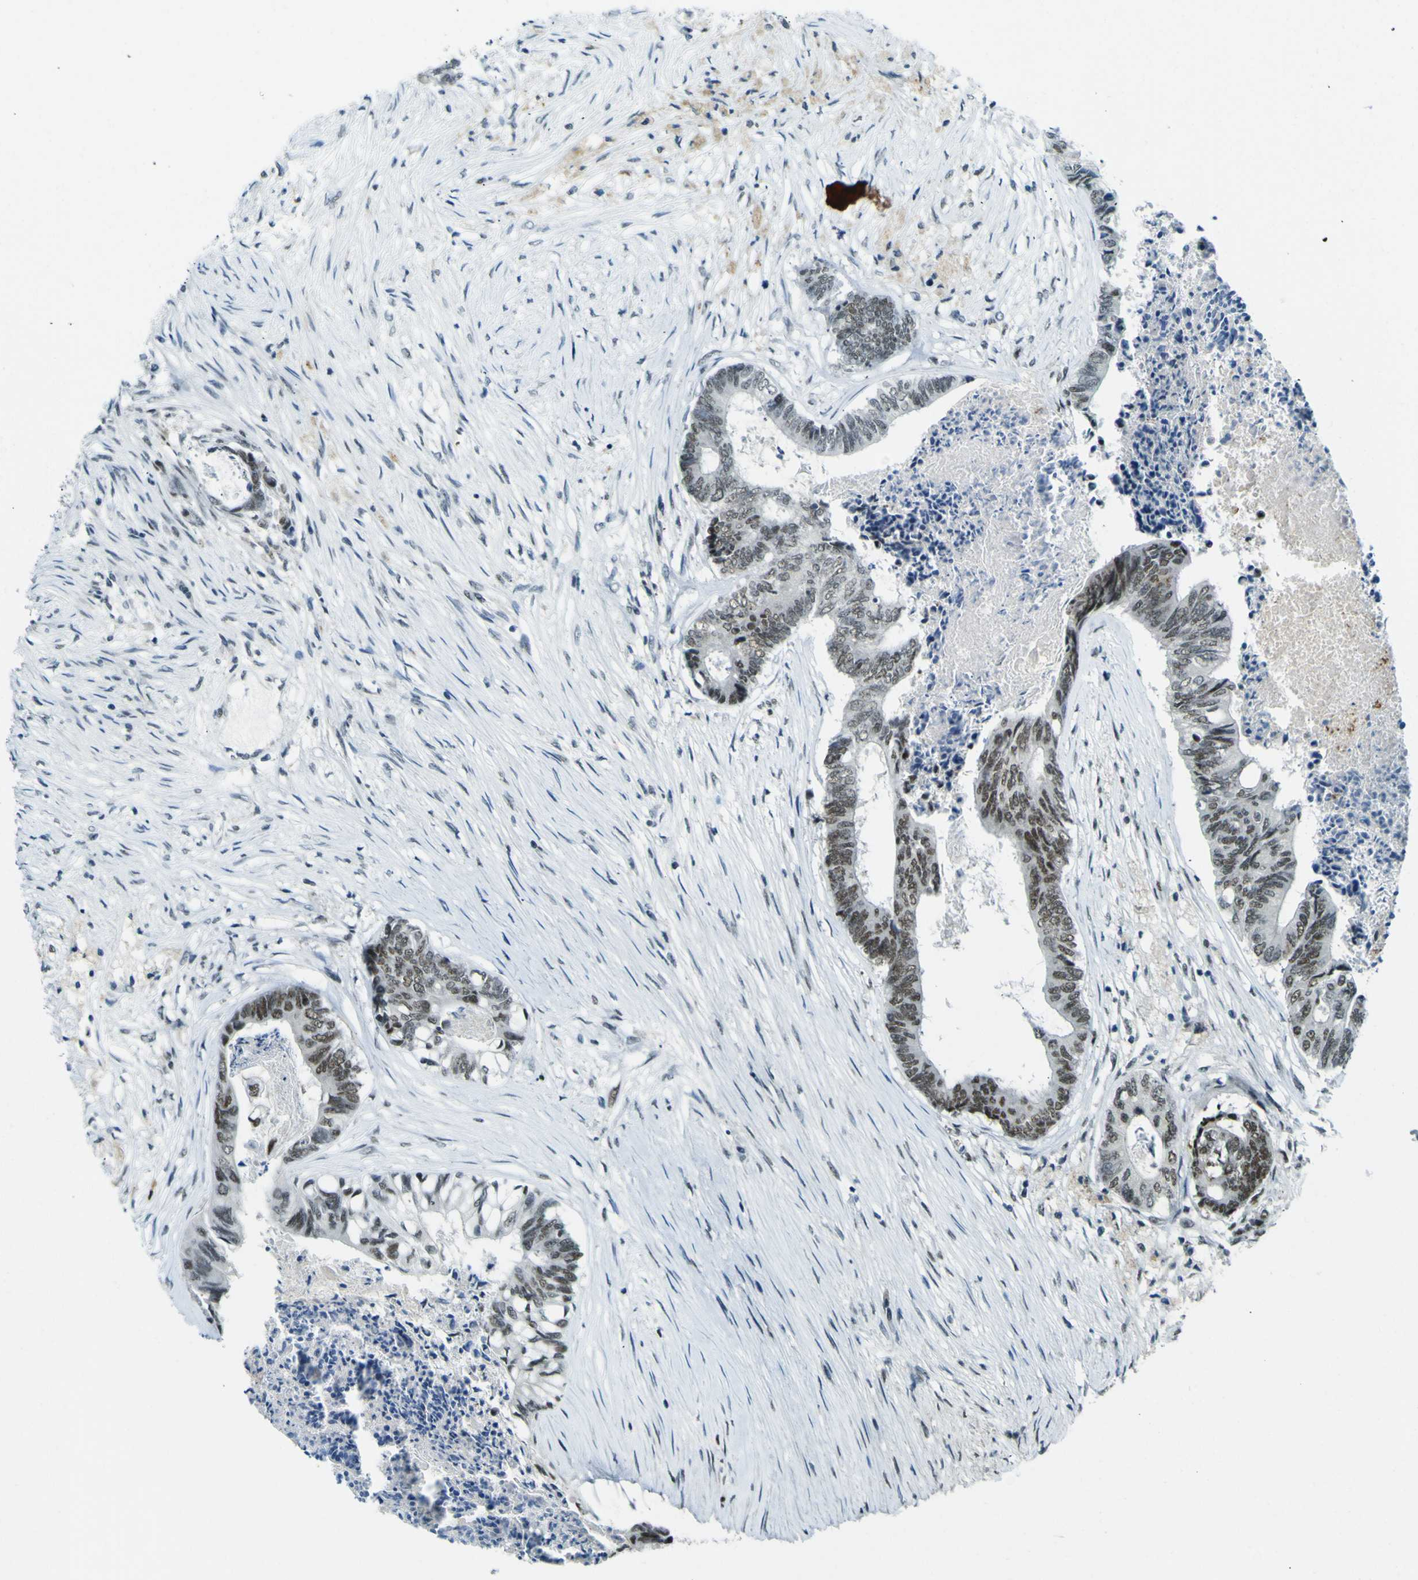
{"staining": {"intensity": "moderate", "quantity": ">75%", "location": "nuclear"}, "tissue": "colorectal cancer", "cell_type": "Tumor cells", "image_type": "cancer", "snomed": [{"axis": "morphology", "description": "Adenocarcinoma, NOS"}, {"axis": "topography", "description": "Rectum"}], "caption": "Colorectal cancer (adenocarcinoma) stained with a protein marker demonstrates moderate staining in tumor cells.", "gene": "CEBPG", "patient": {"sex": "male", "age": 63}}